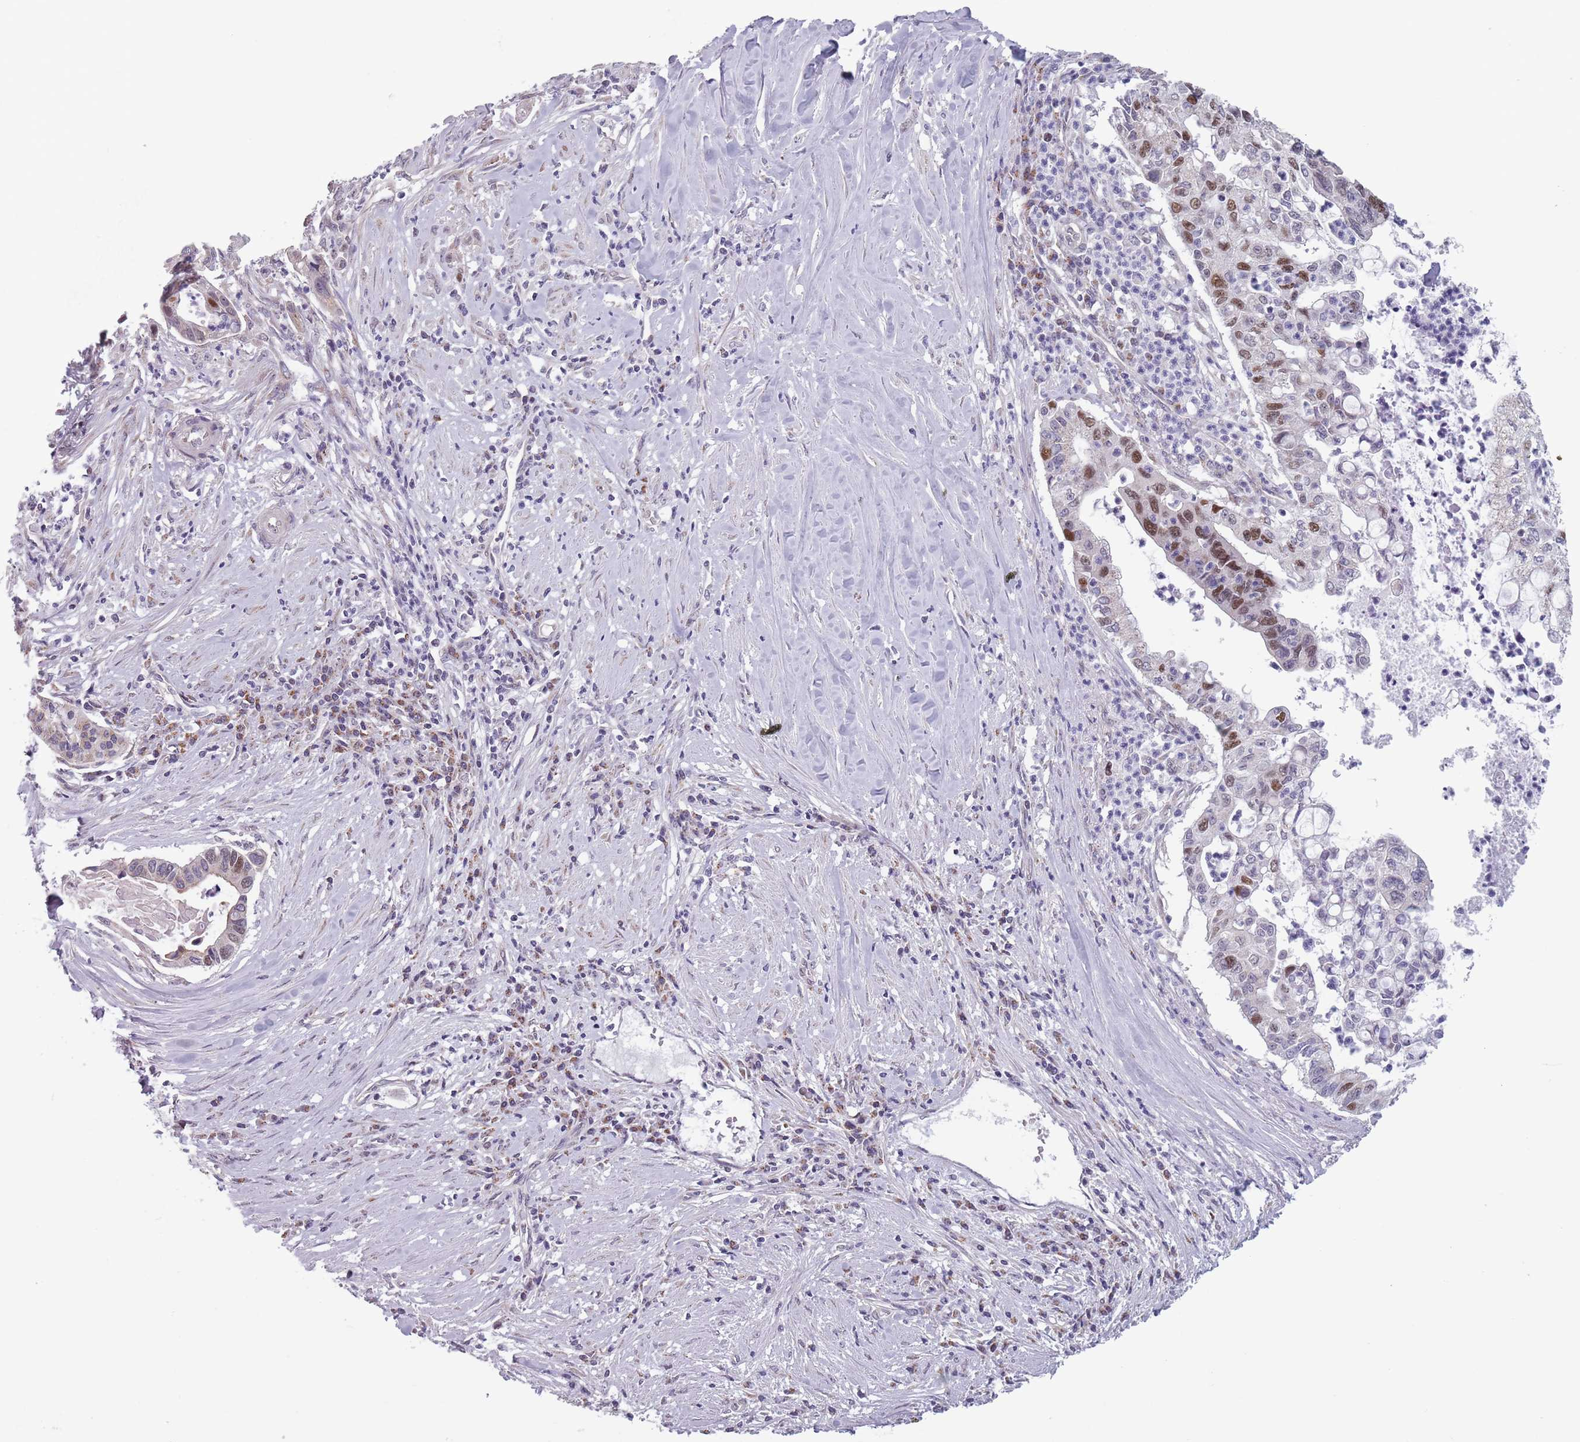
{"staining": {"intensity": "moderate", "quantity": "<25%", "location": "nuclear"}, "tissue": "pancreatic cancer", "cell_type": "Tumor cells", "image_type": "cancer", "snomed": [{"axis": "morphology", "description": "Adenocarcinoma, NOS"}, {"axis": "topography", "description": "Pancreas"}], "caption": "Immunohistochemical staining of human pancreatic cancer (adenocarcinoma) shows low levels of moderate nuclear staining in approximately <25% of tumor cells.", "gene": "ZKSCAN2", "patient": {"sex": "male", "age": 73}}